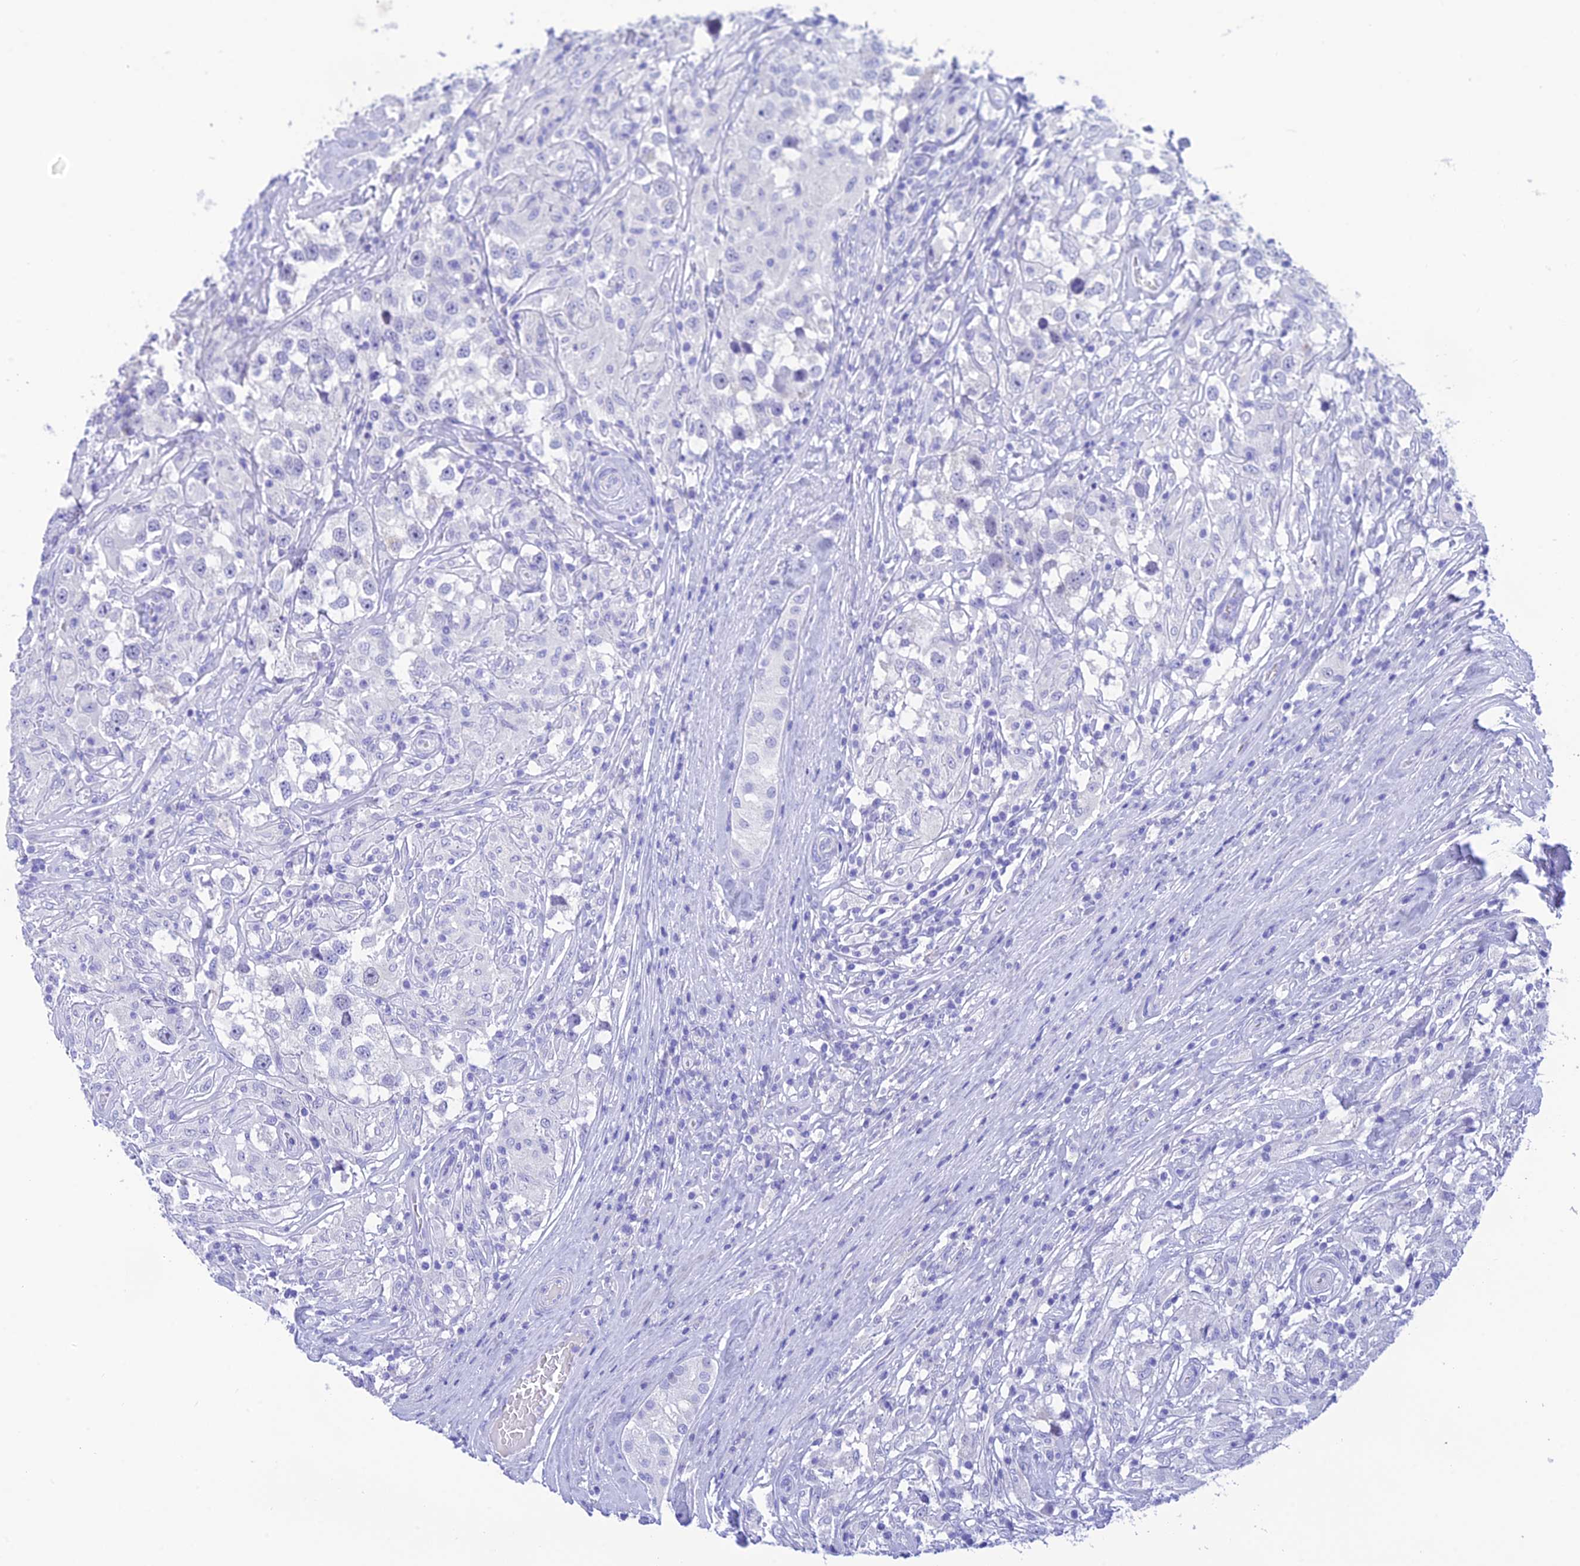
{"staining": {"intensity": "negative", "quantity": "none", "location": "none"}, "tissue": "testis cancer", "cell_type": "Tumor cells", "image_type": "cancer", "snomed": [{"axis": "morphology", "description": "Seminoma, NOS"}, {"axis": "topography", "description": "Testis"}], "caption": "DAB (3,3'-diaminobenzidine) immunohistochemical staining of human testis cancer (seminoma) exhibits no significant staining in tumor cells.", "gene": "KDELR3", "patient": {"sex": "male", "age": 46}}